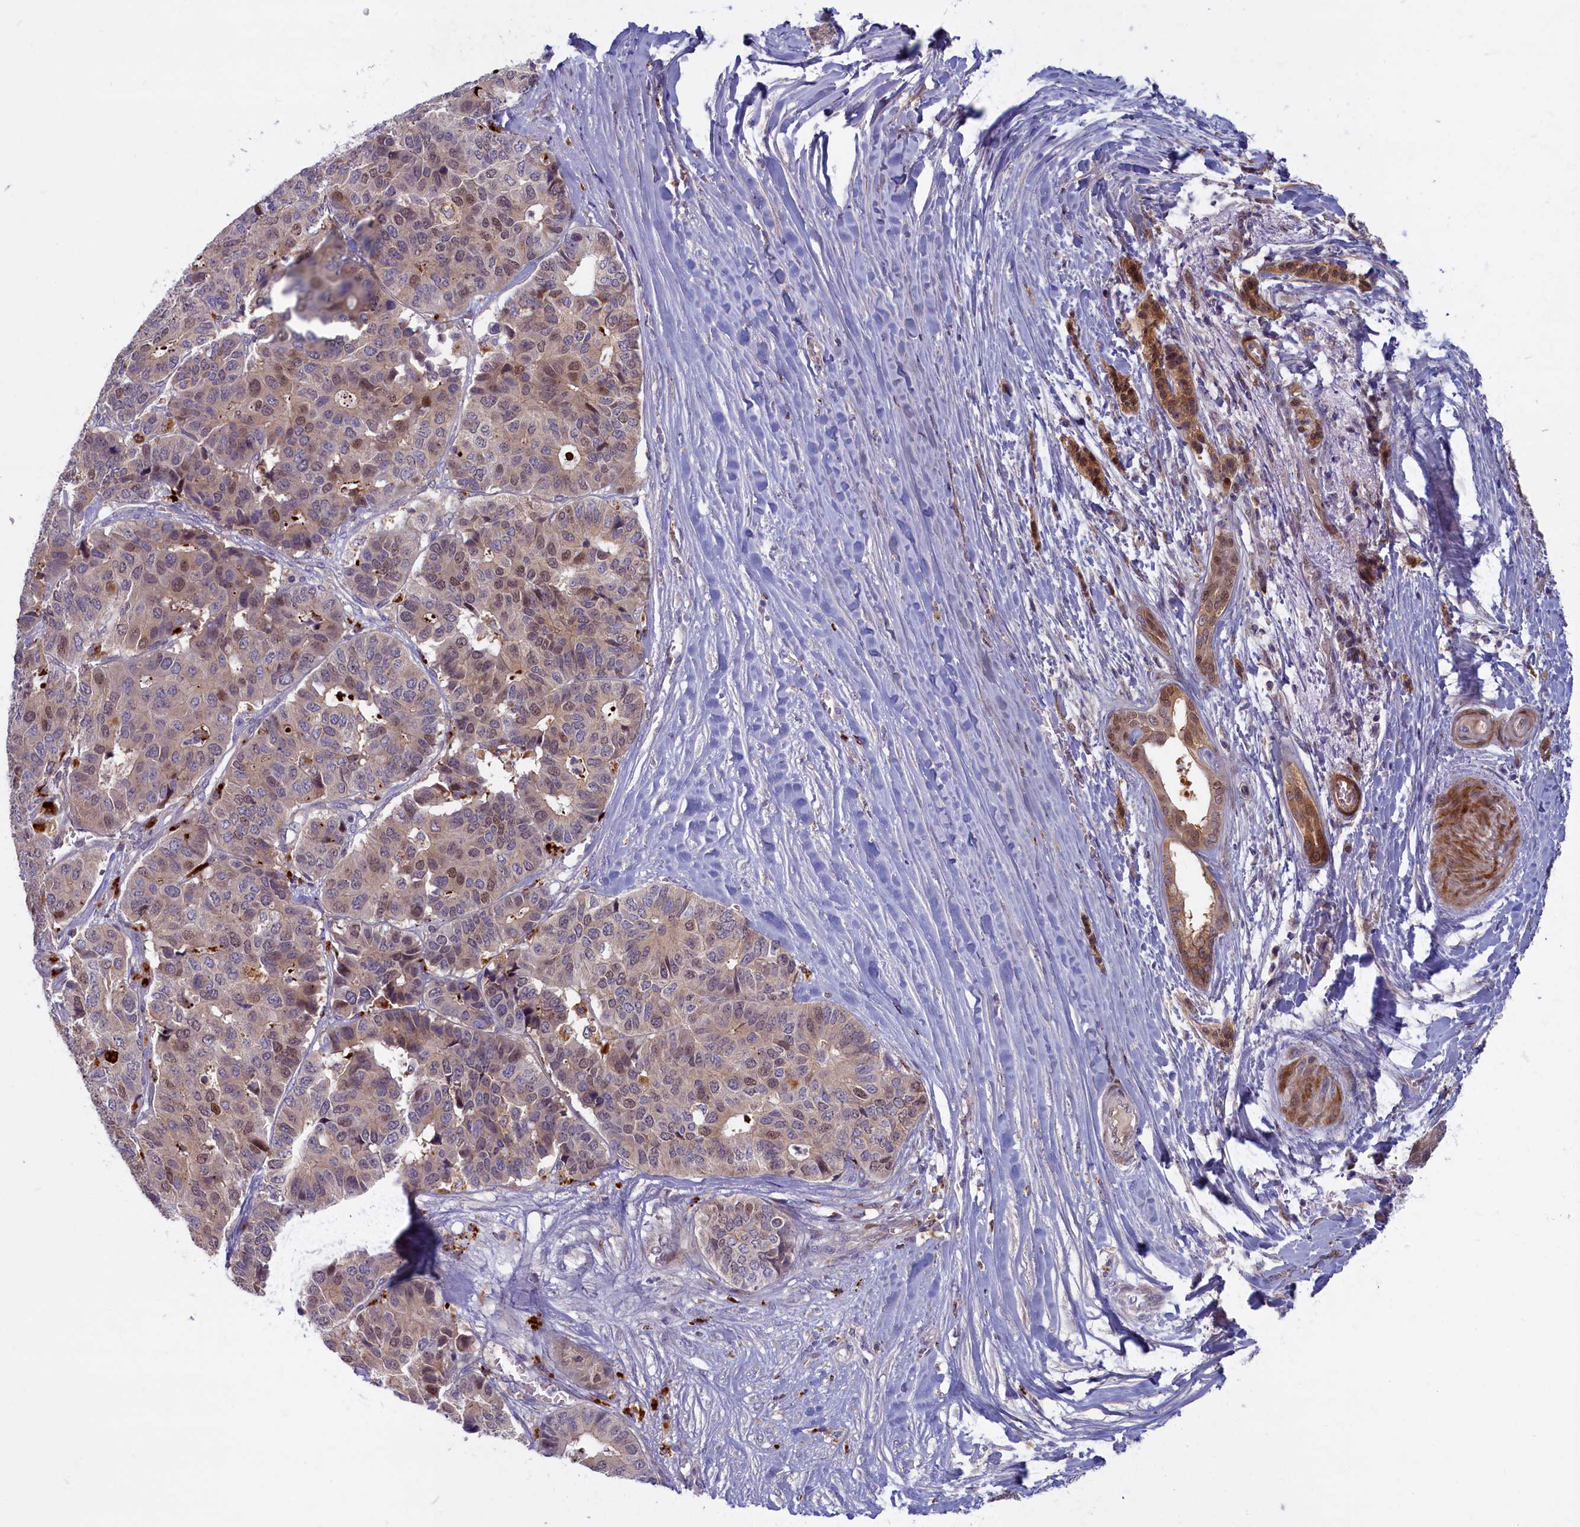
{"staining": {"intensity": "weak", "quantity": "25%-75%", "location": "nuclear"}, "tissue": "pancreatic cancer", "cell_type": "Tumor cells", "image_type": "cancer", "snomed": [{"axis": "morphology", "description": "Adenocarcinoma, NOS"}, {"axis": "topography", "description": "Pancreas"}], "caption": "Brown immunohistochemical staining in human pancreatic cancer (adenocarcinoma) displays weak nuclear expression in about 25%-75% of tumor cells.", "gene": "FCSK", "patient": {"sex": "male", "age": 50}}